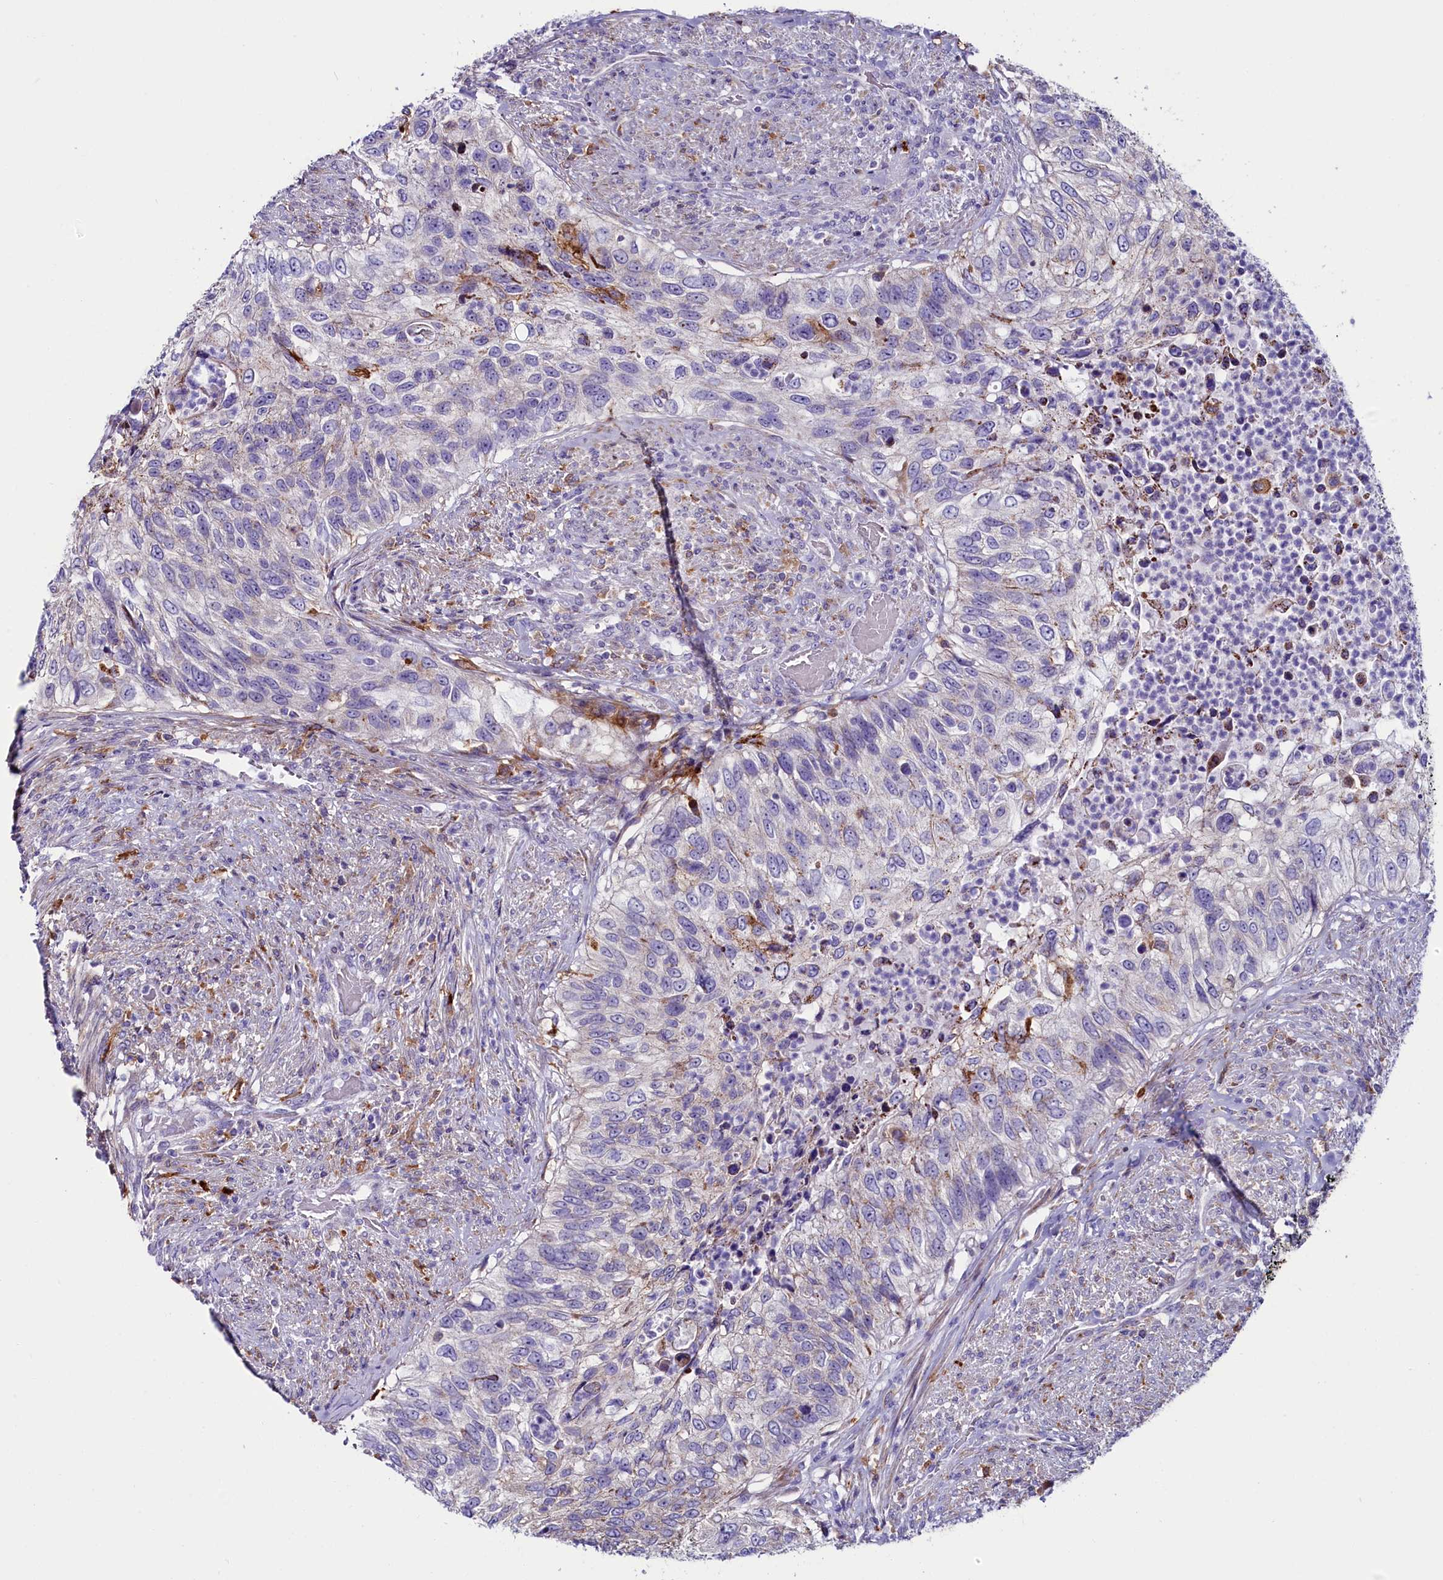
{"staining": {"intensity": "negative", "quantity": "none", "location": "none"}, "tissue": "urothelial cancer", "cell_type": "Tumor cells", "image_type": "cancer", "snomed": [{"axis": "morphology", "description": "Urothelial carcinoma, High grade"}, {"axis": "topography", "description": "Urinary bladder"}], "caption": "DAB immunohistochemical staining of human urothelial carcinoma (high-grade) exhibits no significant staining in tumor cells.", "gene": "IL20RA", "patient": {"sex": "female", "age": 60}}